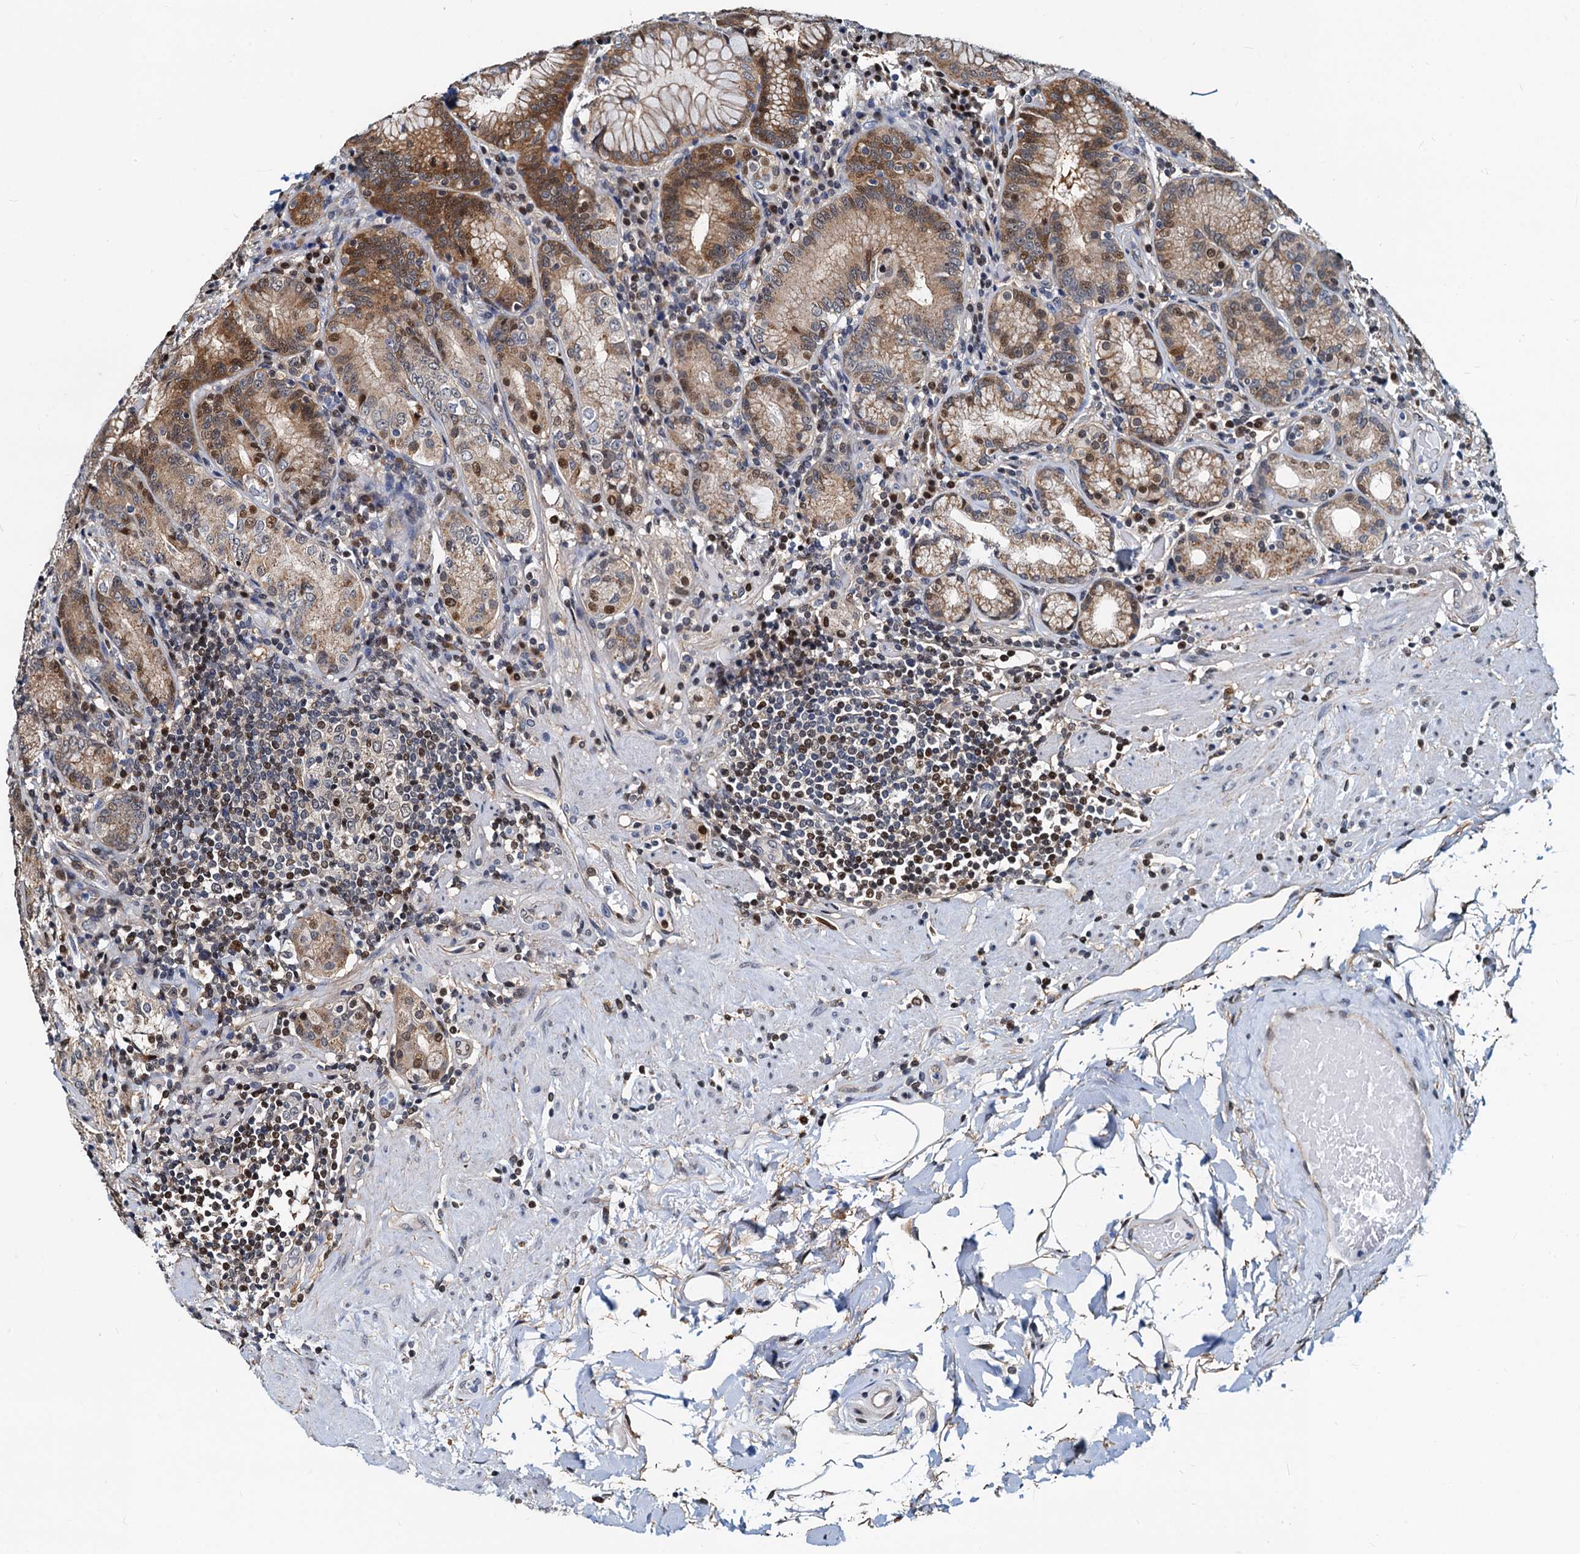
{"staining": {"intensity": "moderate", "quantity": ">75%", "location": "cytoplasmic/membranous,nuclear"}, "tissue": "stomach", "cell_type": "Glandular cells", "image_type": "normal", "snomed": [{"axis": "morphology", "description": "Normal tissue, NOS"}, {"axis": "topography", "description": "Stomach, upper"}, {"axis": "topography", "description": "Stomach, lower"}], "caption": "DAB immunohistochemical staining of benign human stomach demonstrates moderate cytoplasmic/membranous,nuclear protein expression in approximately >75% of glandular cells.", "gene": "PTGES3", "patient": {"sex": "female", "age": 76}}